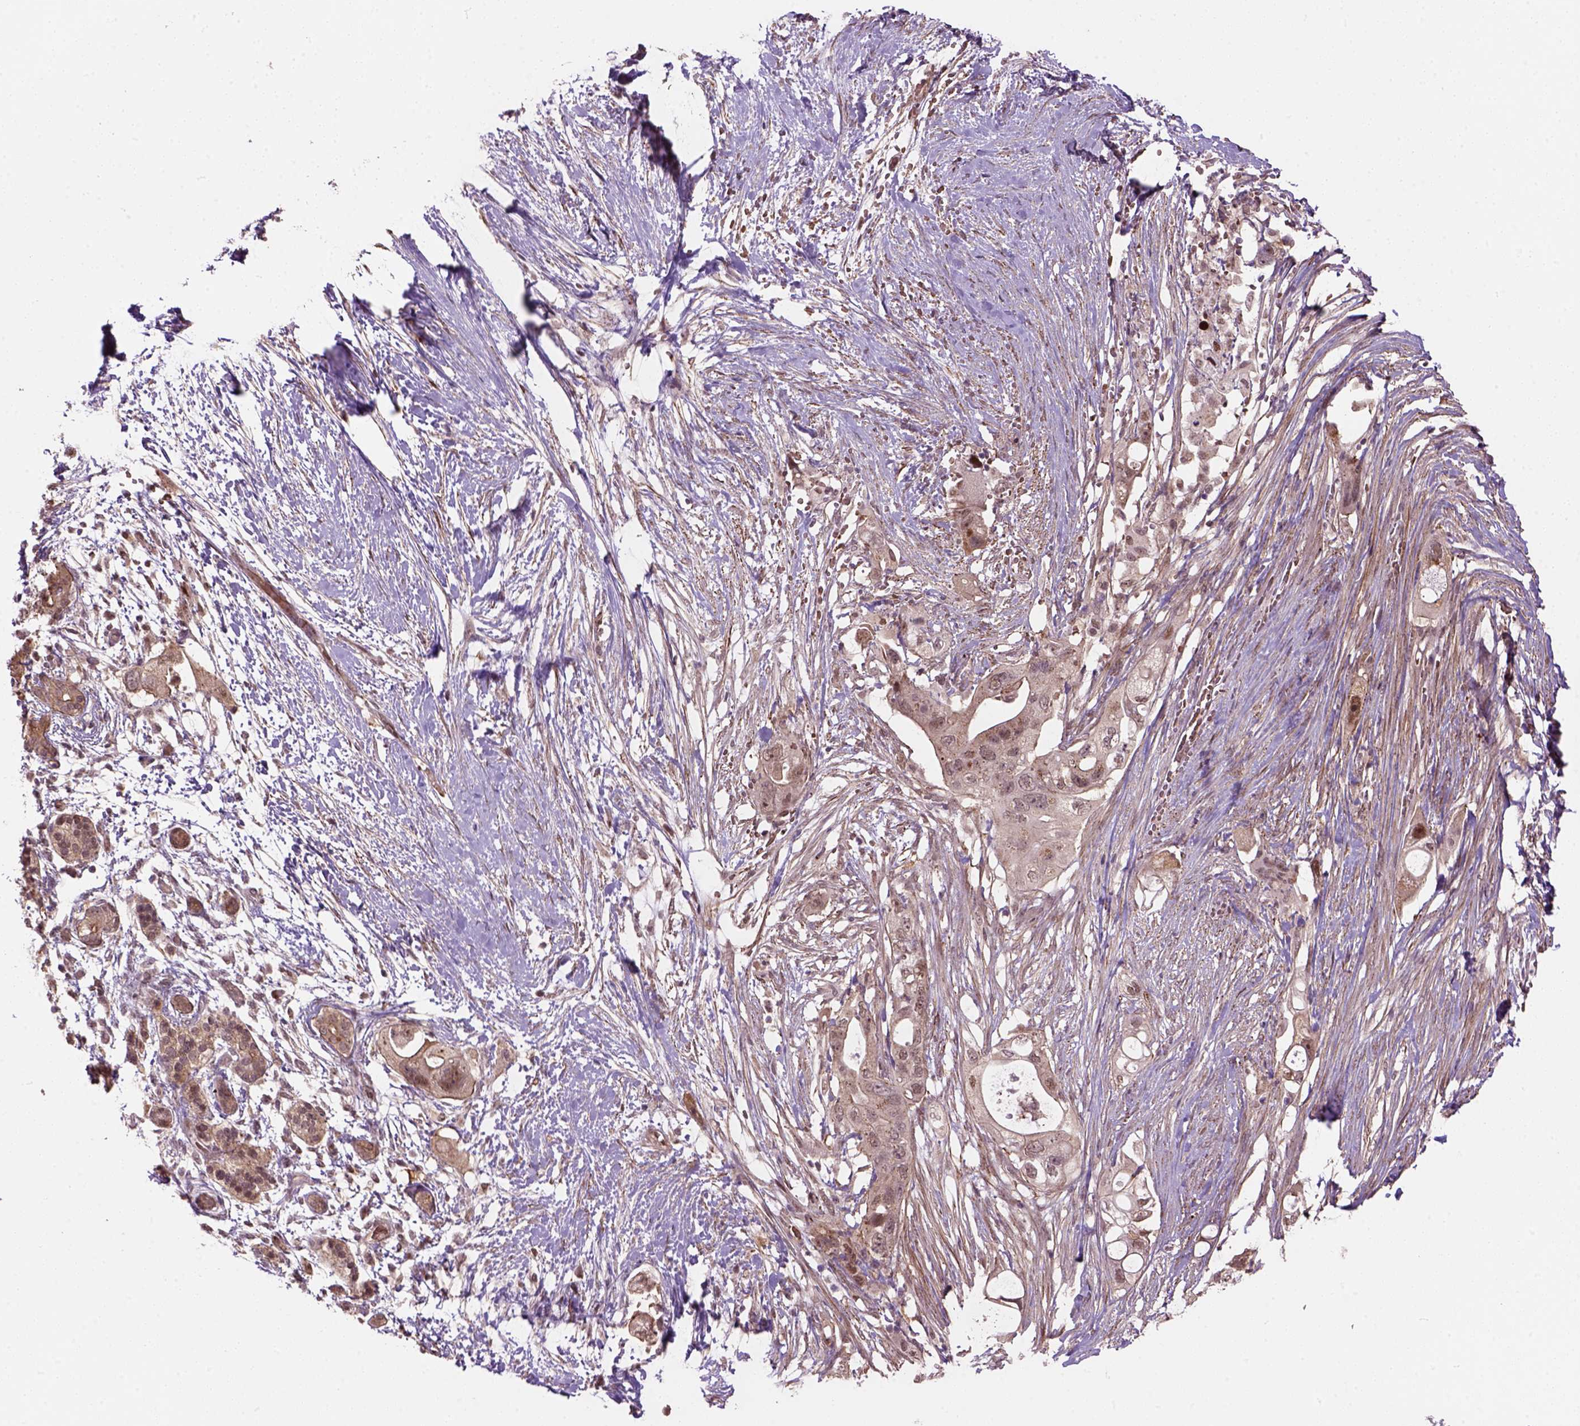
{"staining": {"intensity": "moderate", "quantity": "<25%", "location": "cytoplasmic/membranous,nuclear"}, "tissue": "pancreatic cancer", "cell_type": "Tumor cells", "image_type": "cancer", "snomed": [{"axis": "morphology", "description": "Adenocarcinoma, NOS"}, {"axis": "topography", "description": "Pancreas"}], "caption": "Immunohistochemical staining of adenocarcinoma (pancreatic) demonstrates low levels of moderate cytoplasmic/membranous and nuclear protein staining in approximately <25% of tumor cells.", "gene": "PSMD11", "patient": {"sex": "female", "age": 72}}